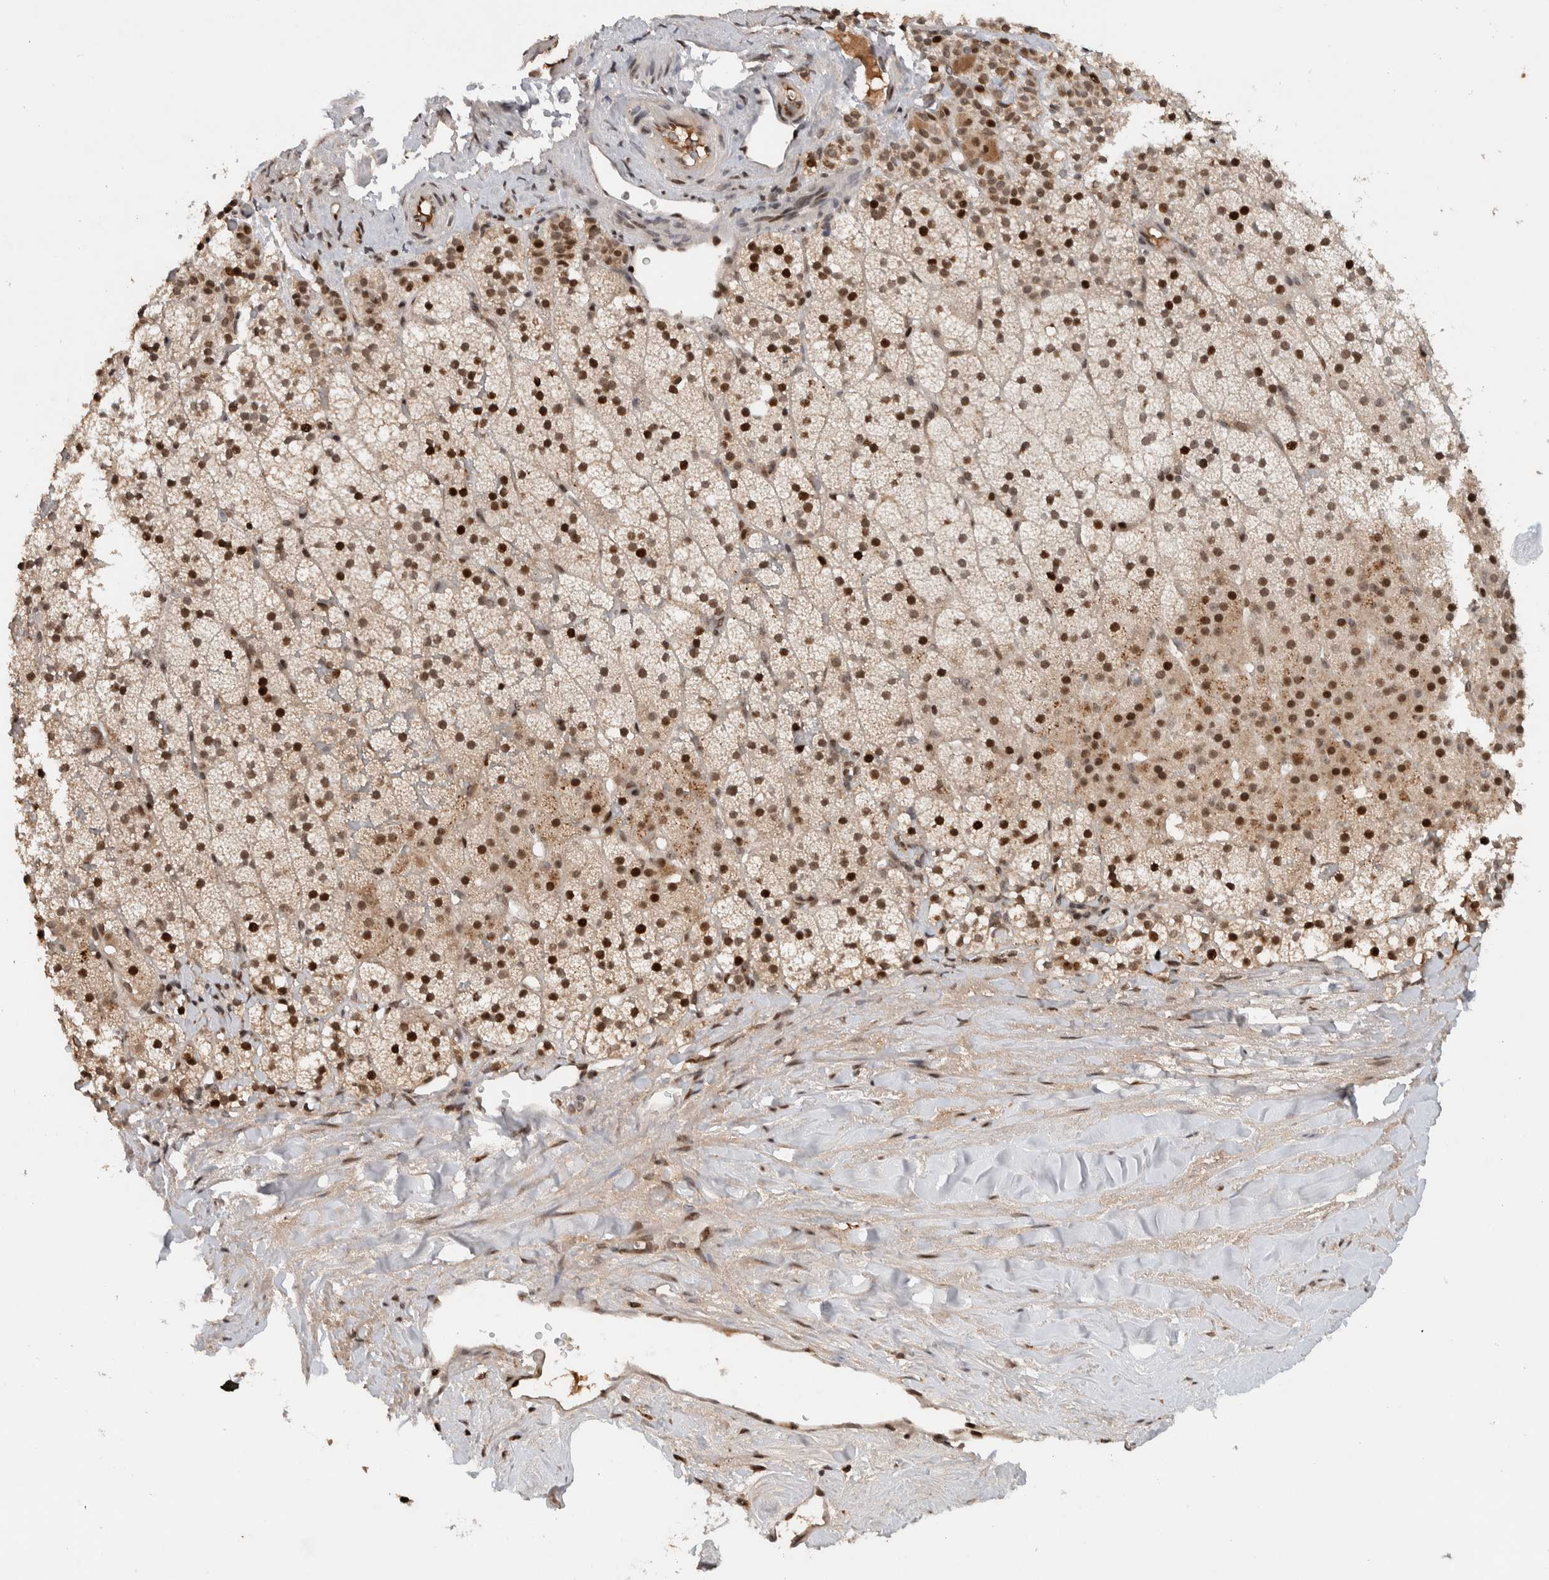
{"staining": {"intensity": "strong", "quantity": ">75%", "location": "nuclear"}, "tissue": "adrenal gland", "cell_type": "Glandular cells", "image_type": "normal", "snomed": [{"axis": "morphology", "description": "Normal tissue, NOS"}, {"axis": "topography", "description": "Adrenal gland"}], "caption": "Adrenal gland stained with immunohistochemistry (IHC) reveals strong nuclear staining in approximately >75% of glandular cells.", "gene": "ZNF521", "patient": {"sex": "male", "age": 35}}